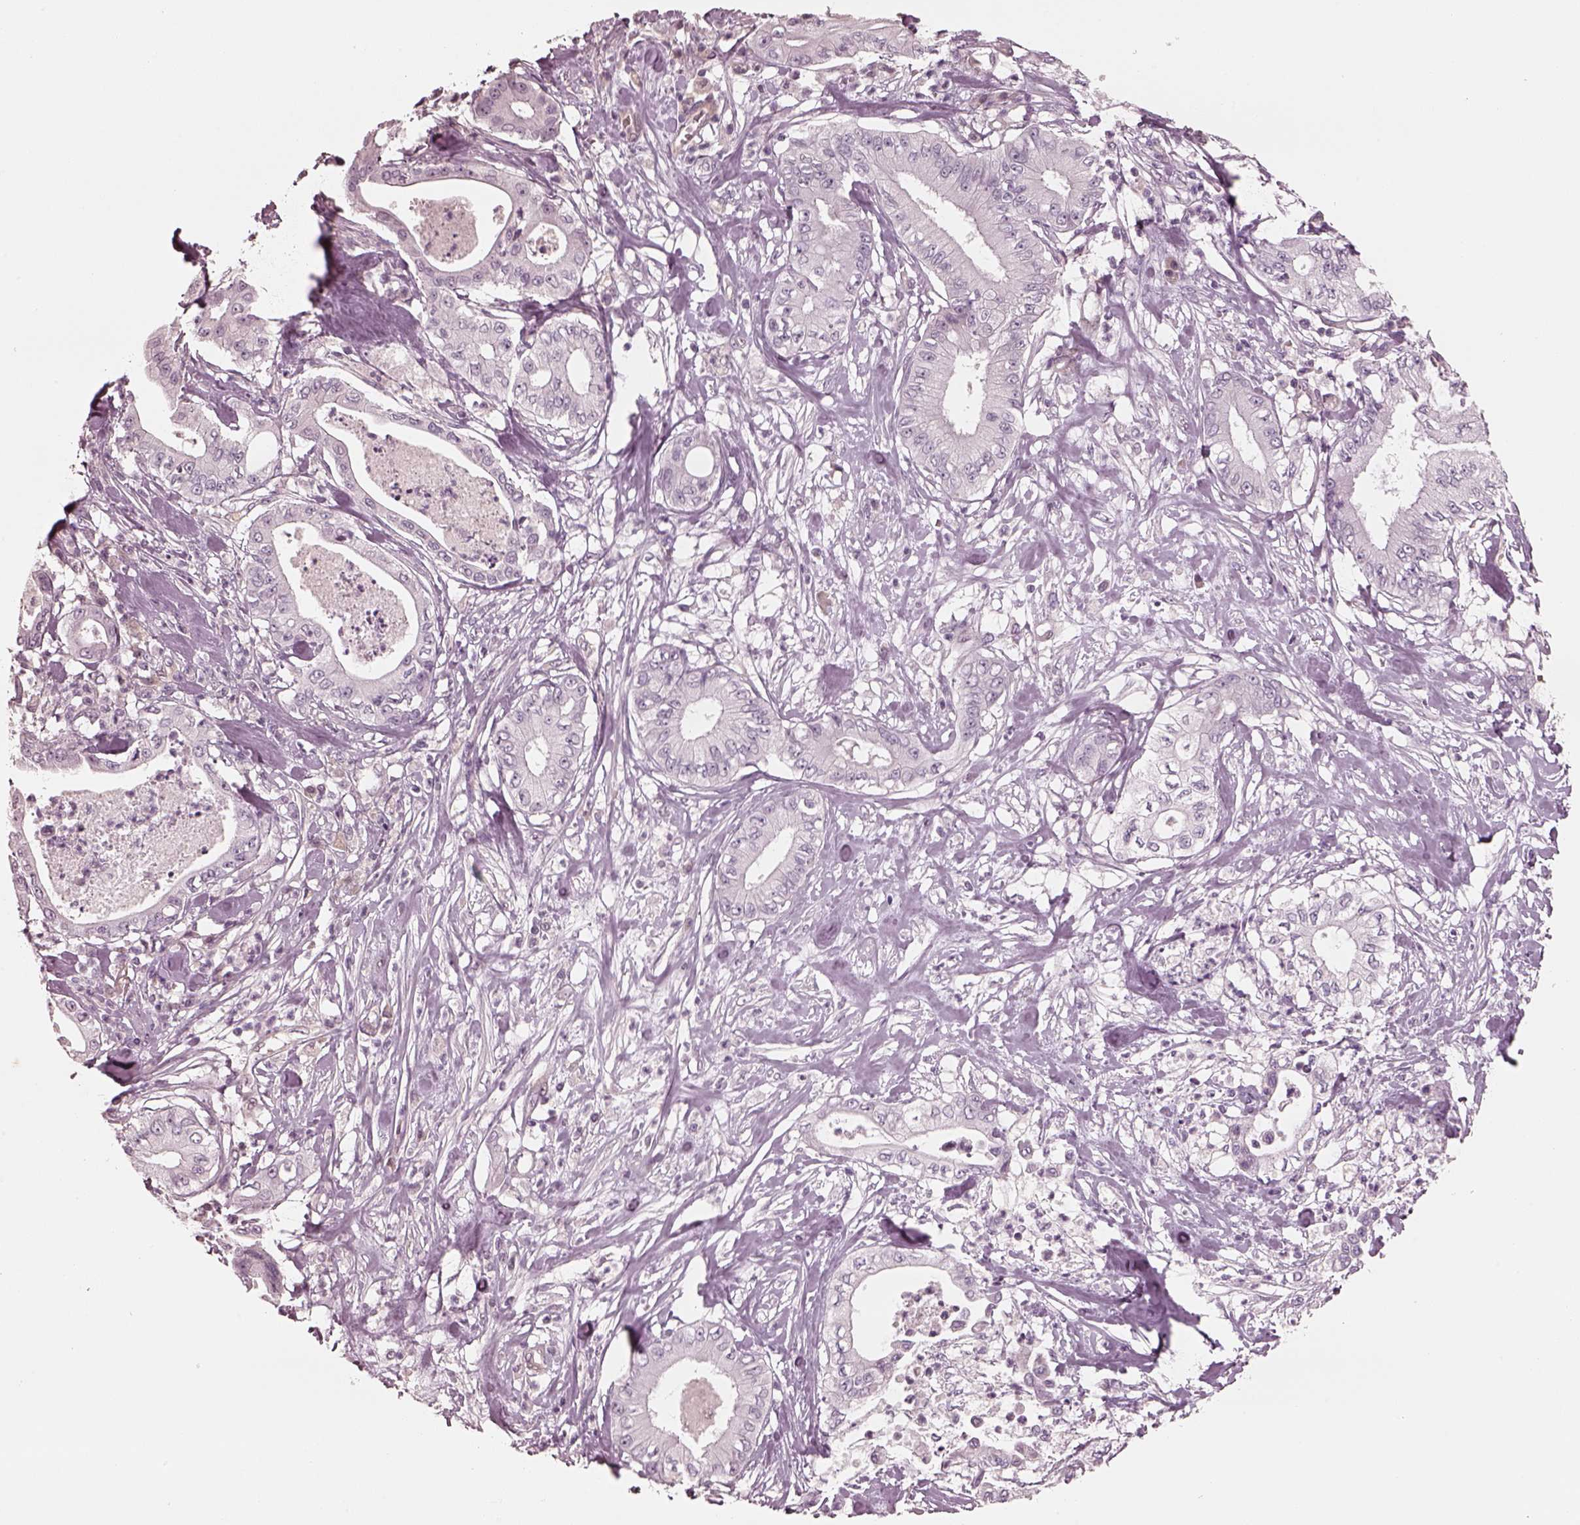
{"staining": {"intensity": "negative", "quantity": "none", "location": "none"}, "tissue": "pancreatic cancer", "cell_type": "Tumor cells", "image_type": "cancer", "snomed": [{"axis": "morphology", "description": "Adenocarcinoma, NOS"}, {"axis": "topography", "description": "Pancreas"}], "caption": "DAB immunohistochemical staining of pancreatic cancer (adenocarcinoma) shows no significant positivity in tumor cells.", "gene": "EGR4", "patient": {"sex": "male", "age": 71}}